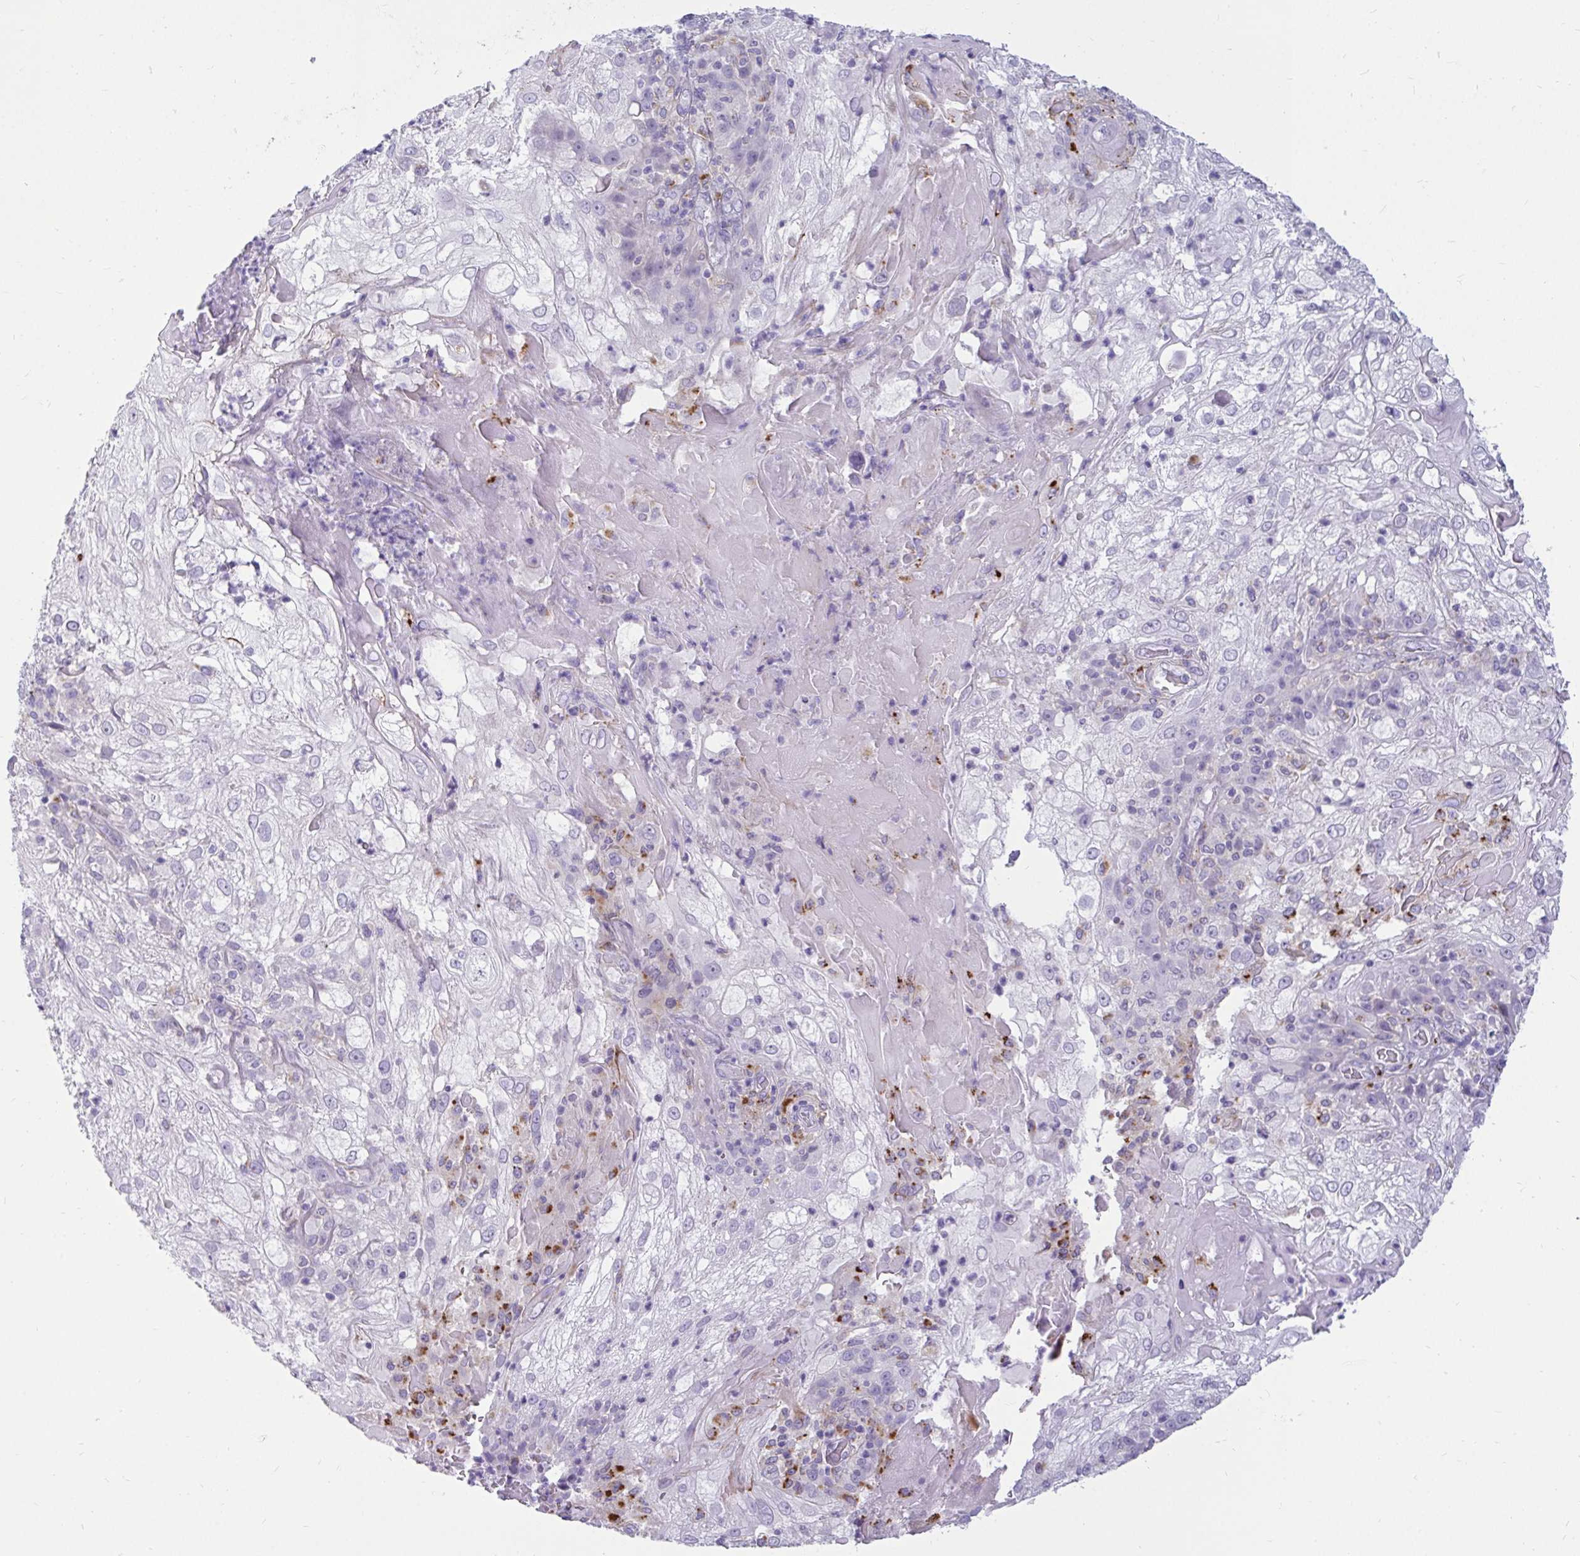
{"staining": {"intensity": "negative", "quantity": "none", "location": "none"}, "tissue": "skin cancer", "cell_type": "Tumor cells", "image_type": "cancer", "snomed": [{"axis": "morphology", "description": "Normal tissue, NOS"}, {"axis": "morphology", "description": "Squamous cell carcinoma, NOS"}, {"axis": "topography", "description": "Skin"}], "caption": "This is a histopathology image of immunohistochemistry staining of skin cancer (squamous cell carcinoma), which shows no staining in tumor cells. Nuclei are stained in blue.", "gene": "CTSZ", "patient": {"sex": "female", "age": 83}}